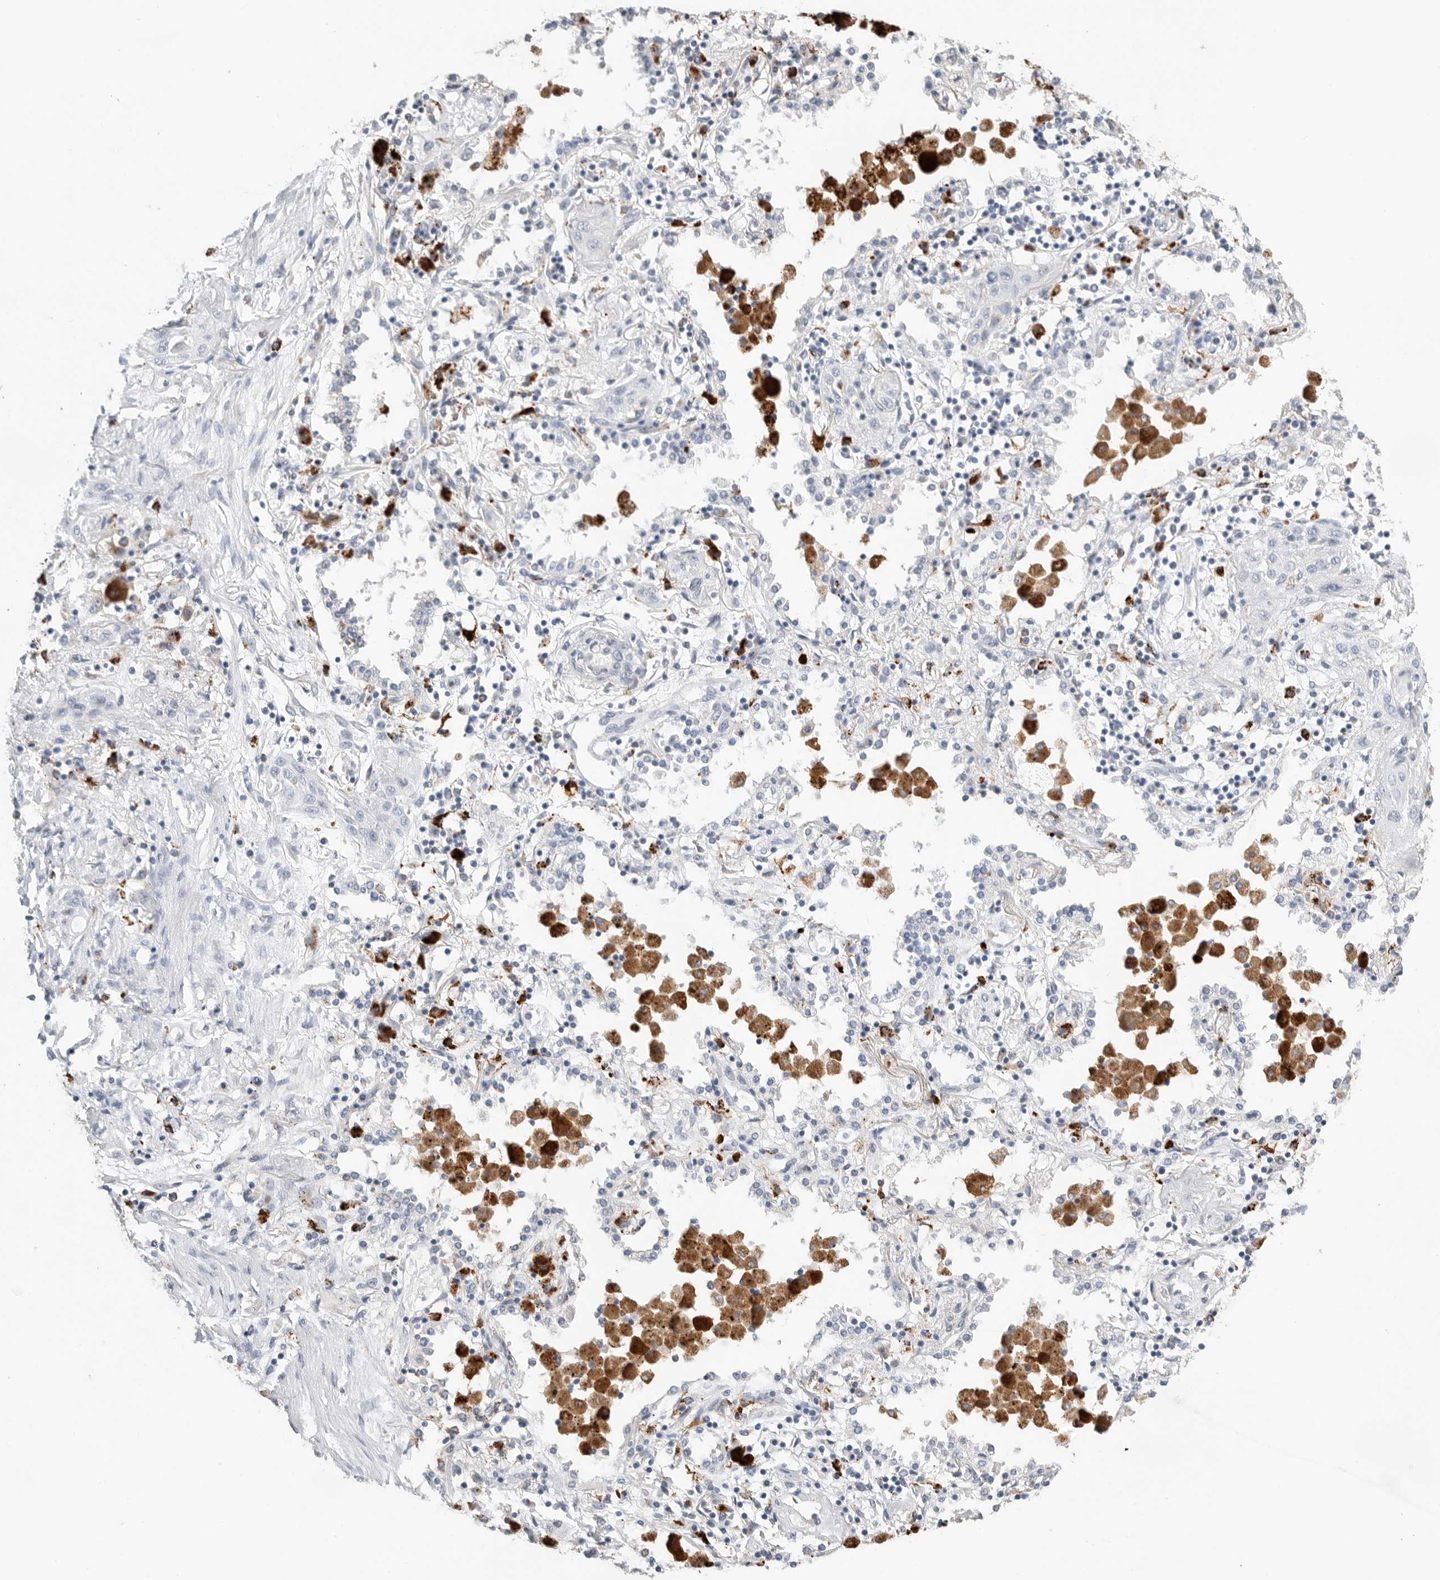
{"staining": {"intensity": "negative", "quantity": "none", "location": "none"}, "tissue": "lung cancer", "cell_type": "Tumor cells", "image_type": "cancer", "snomed": [{"axis": "morphology", "description": "Squamous cell carcinoma, NOS"}, {"axis": "topography", "description": "Lung"}], "caption": "Tumor cells show no significant expression in lung cancer (squamous cell carcinoma).", "gene": "GGH", "patient": {"sex": "female", "age": 47}}